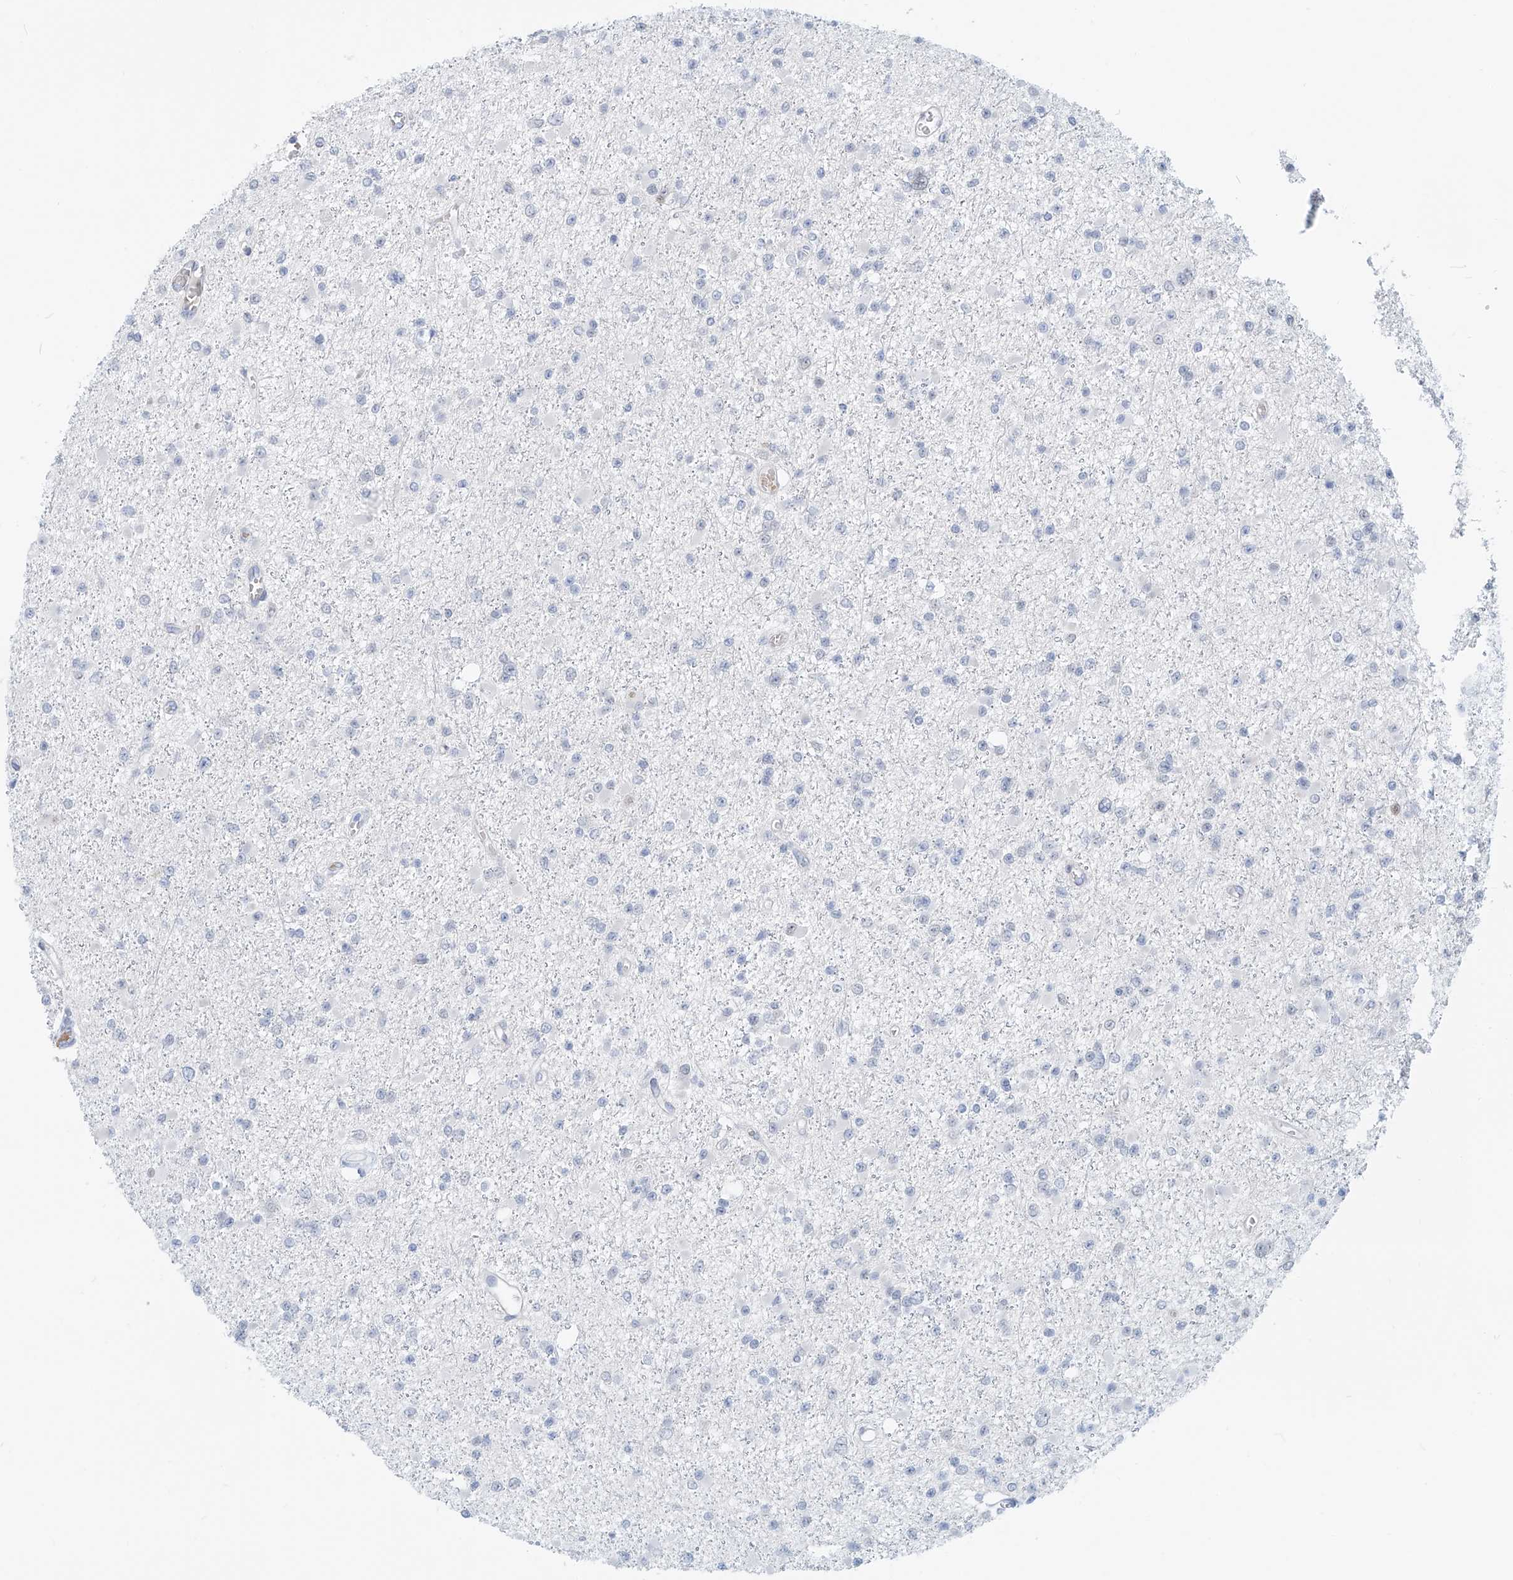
{"staining": {"intensity": "negative", "quantity": "none", "location": "none"}, "tissue": "glioma", "cell_type": "Tumor cells", "image_type": "cancer", "snomed": [{"axis": "morphology", "description": "Glioma, malignant, Low grade"}, {"axis": "topography", "description": "Brain"}], "caption": "Immunohistochemistry of human glioma reveals no positivity in tumor cells.", "gene": "SASH1", "patient": {"sex": "female", "age": 22}}